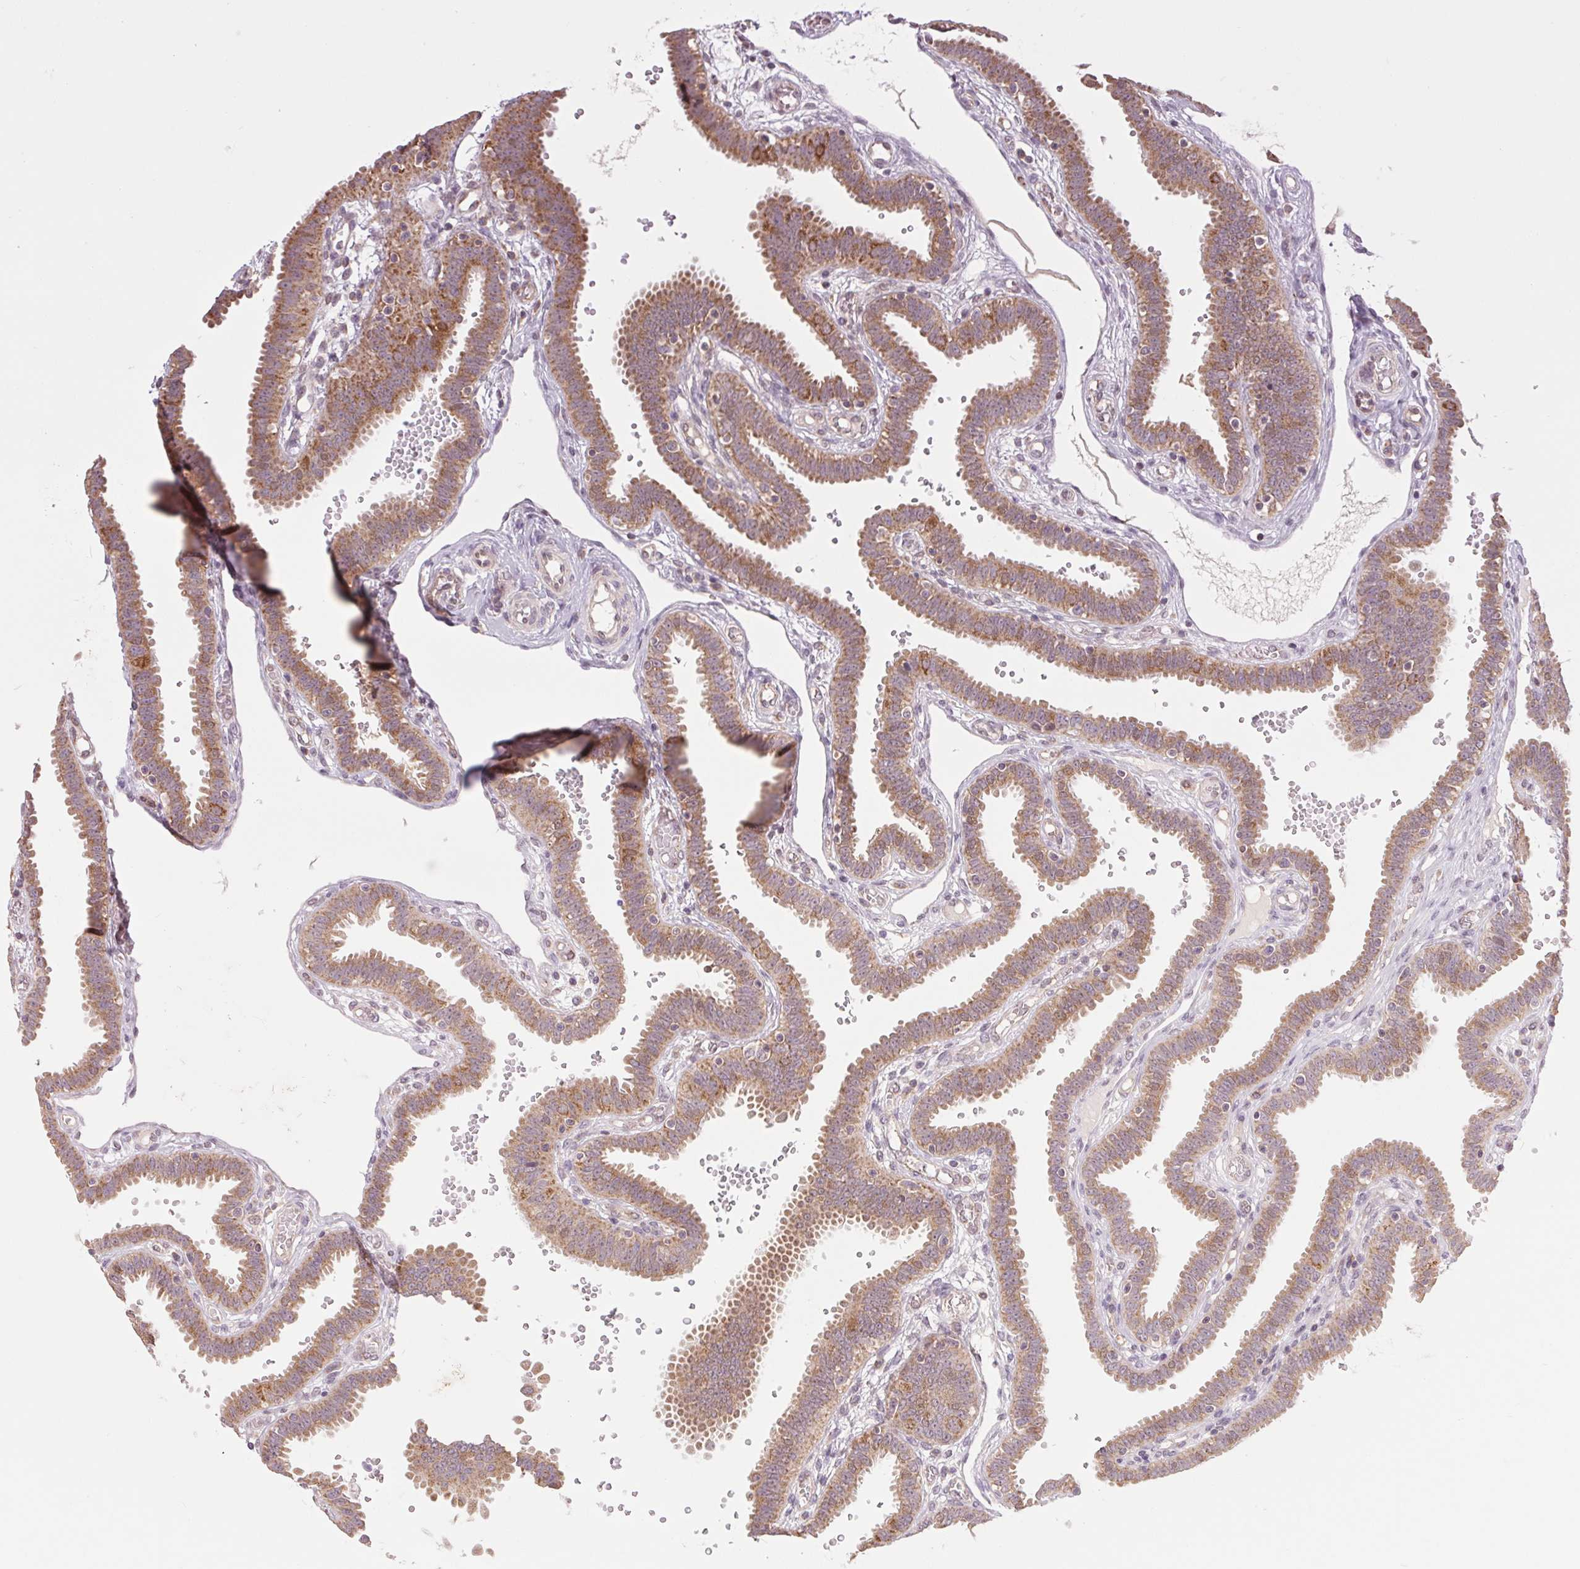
{"staining": {"intensity": "moderate", "quantity": ">75%", "location": "cytoplasmic/membranous"}, "tissue": "fallopian tube", "cell_type": "Glandular cells", "image_type": "normal", "snomed": [{"axis": "morphology", "description": "Normal tissue, NOS"}, {"axis": "topography", "description": "Fallopian tube"}], "caption": "IHC staining of benign fallopian tube, which shows medium levels of moderate cytoplasmic/membranous expression in about >75% of glandular cells indicating moderate cytoplasmic/membranous protein positivity. The staining was performed using DAB (3,3'-diaminobenzidine) (brown) for protein detection and nuclei were counterstained in hematoxylin (blue).", "gene": "MAP3K5", "patient": {"sex": "female", "age": 37}}